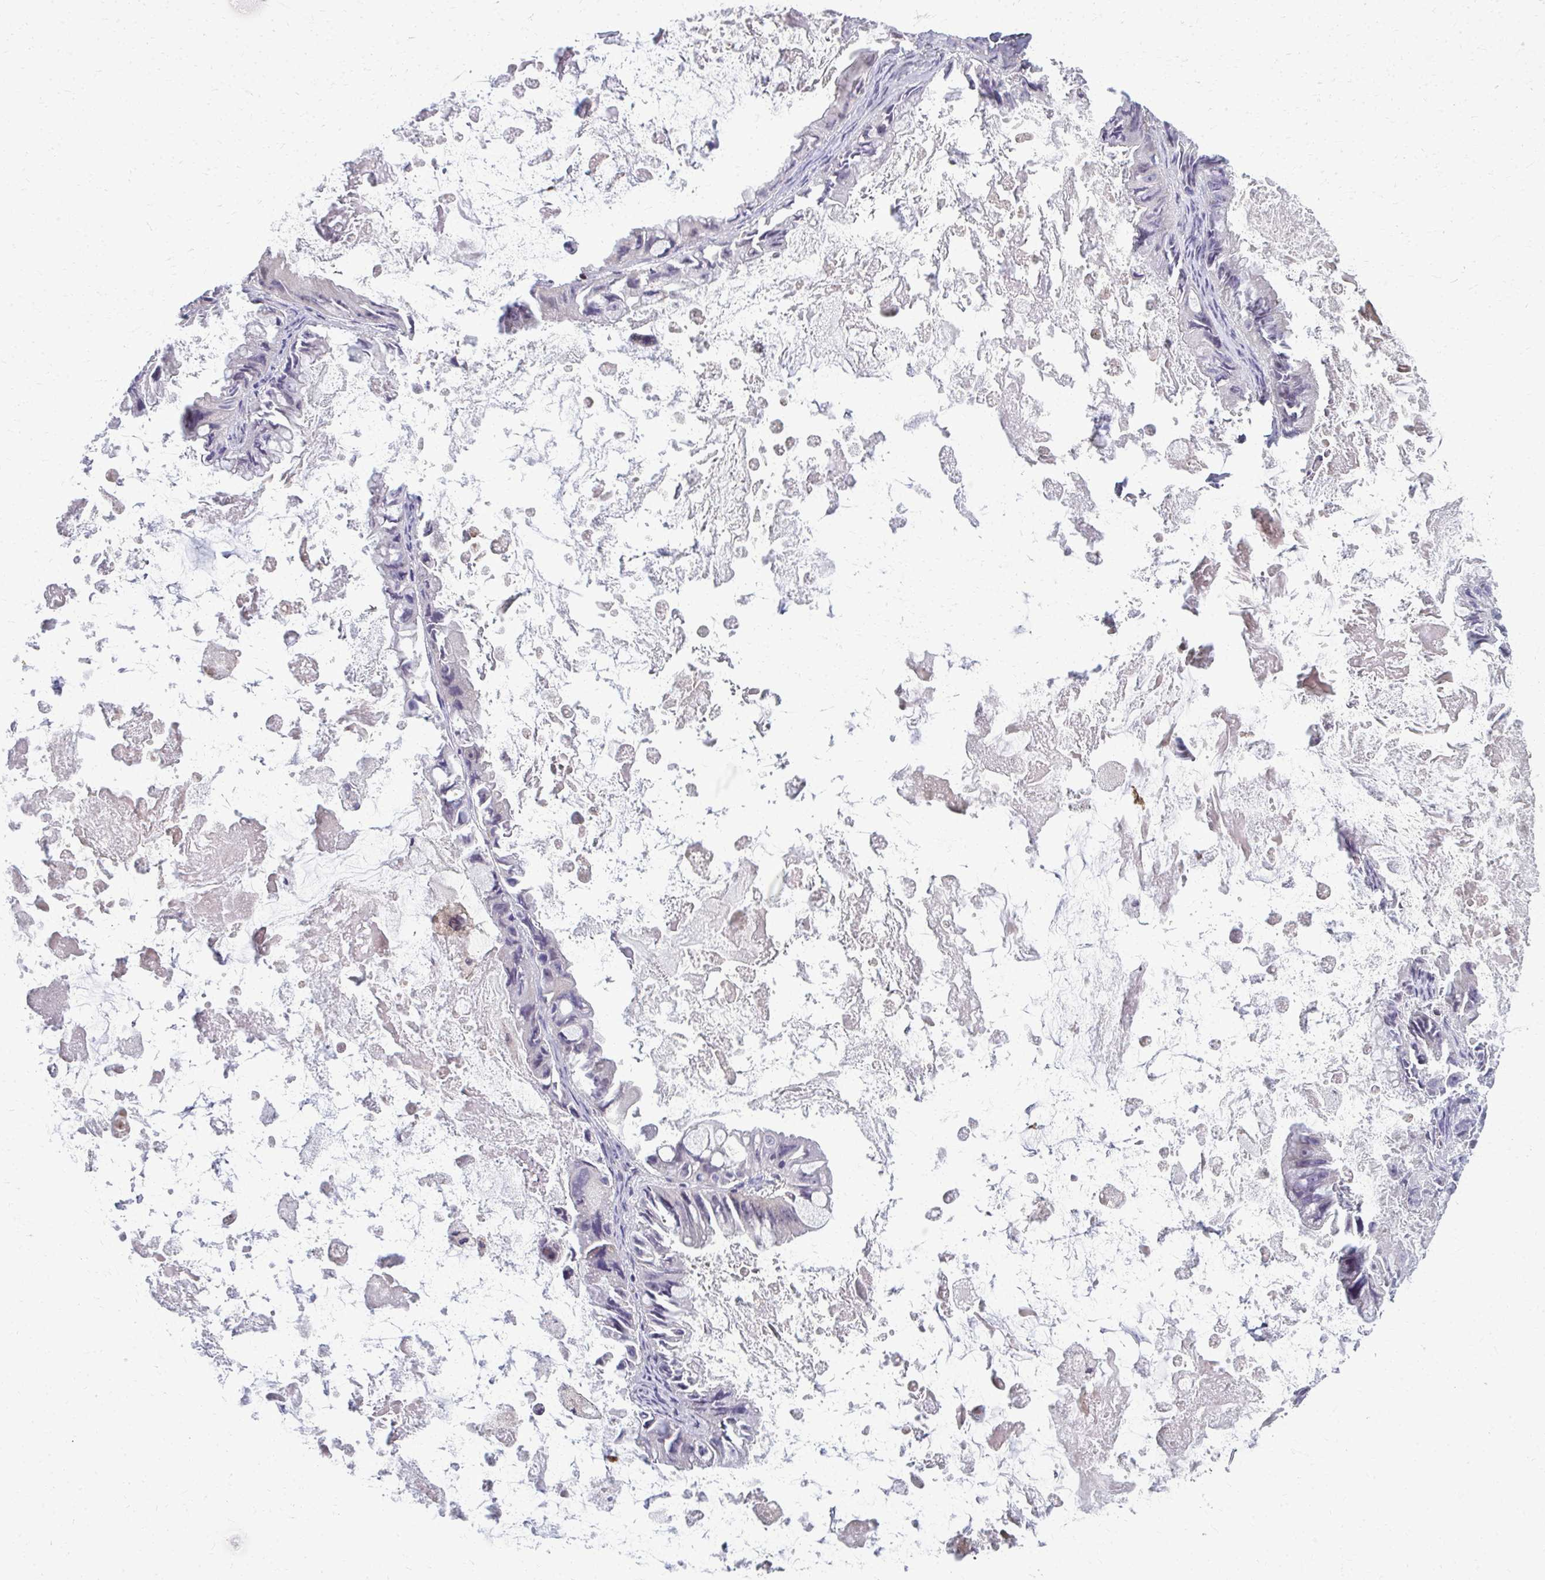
{"staining": {"intensity": "weak", "quantity": "<25%", "location": "cytoplasmic/membranous"}, "tissue": "ovarian cancer", "cell_type": "Tumor cells", "image_type": "cancer", "snomed": [{"axis": "morphology", "description": "Cystadenocarcinoma, mucinous, NOS"}, {"axis": "topography", "description": "Ovary"}], "caption": "Ovarian cancer (mucinous cystadenocarcinoma) was stained to show a protein in brown. There is no significant expression in tumor cells.", "gene": "AP5M1", "patient": {"sex": "female", "age": 61}}